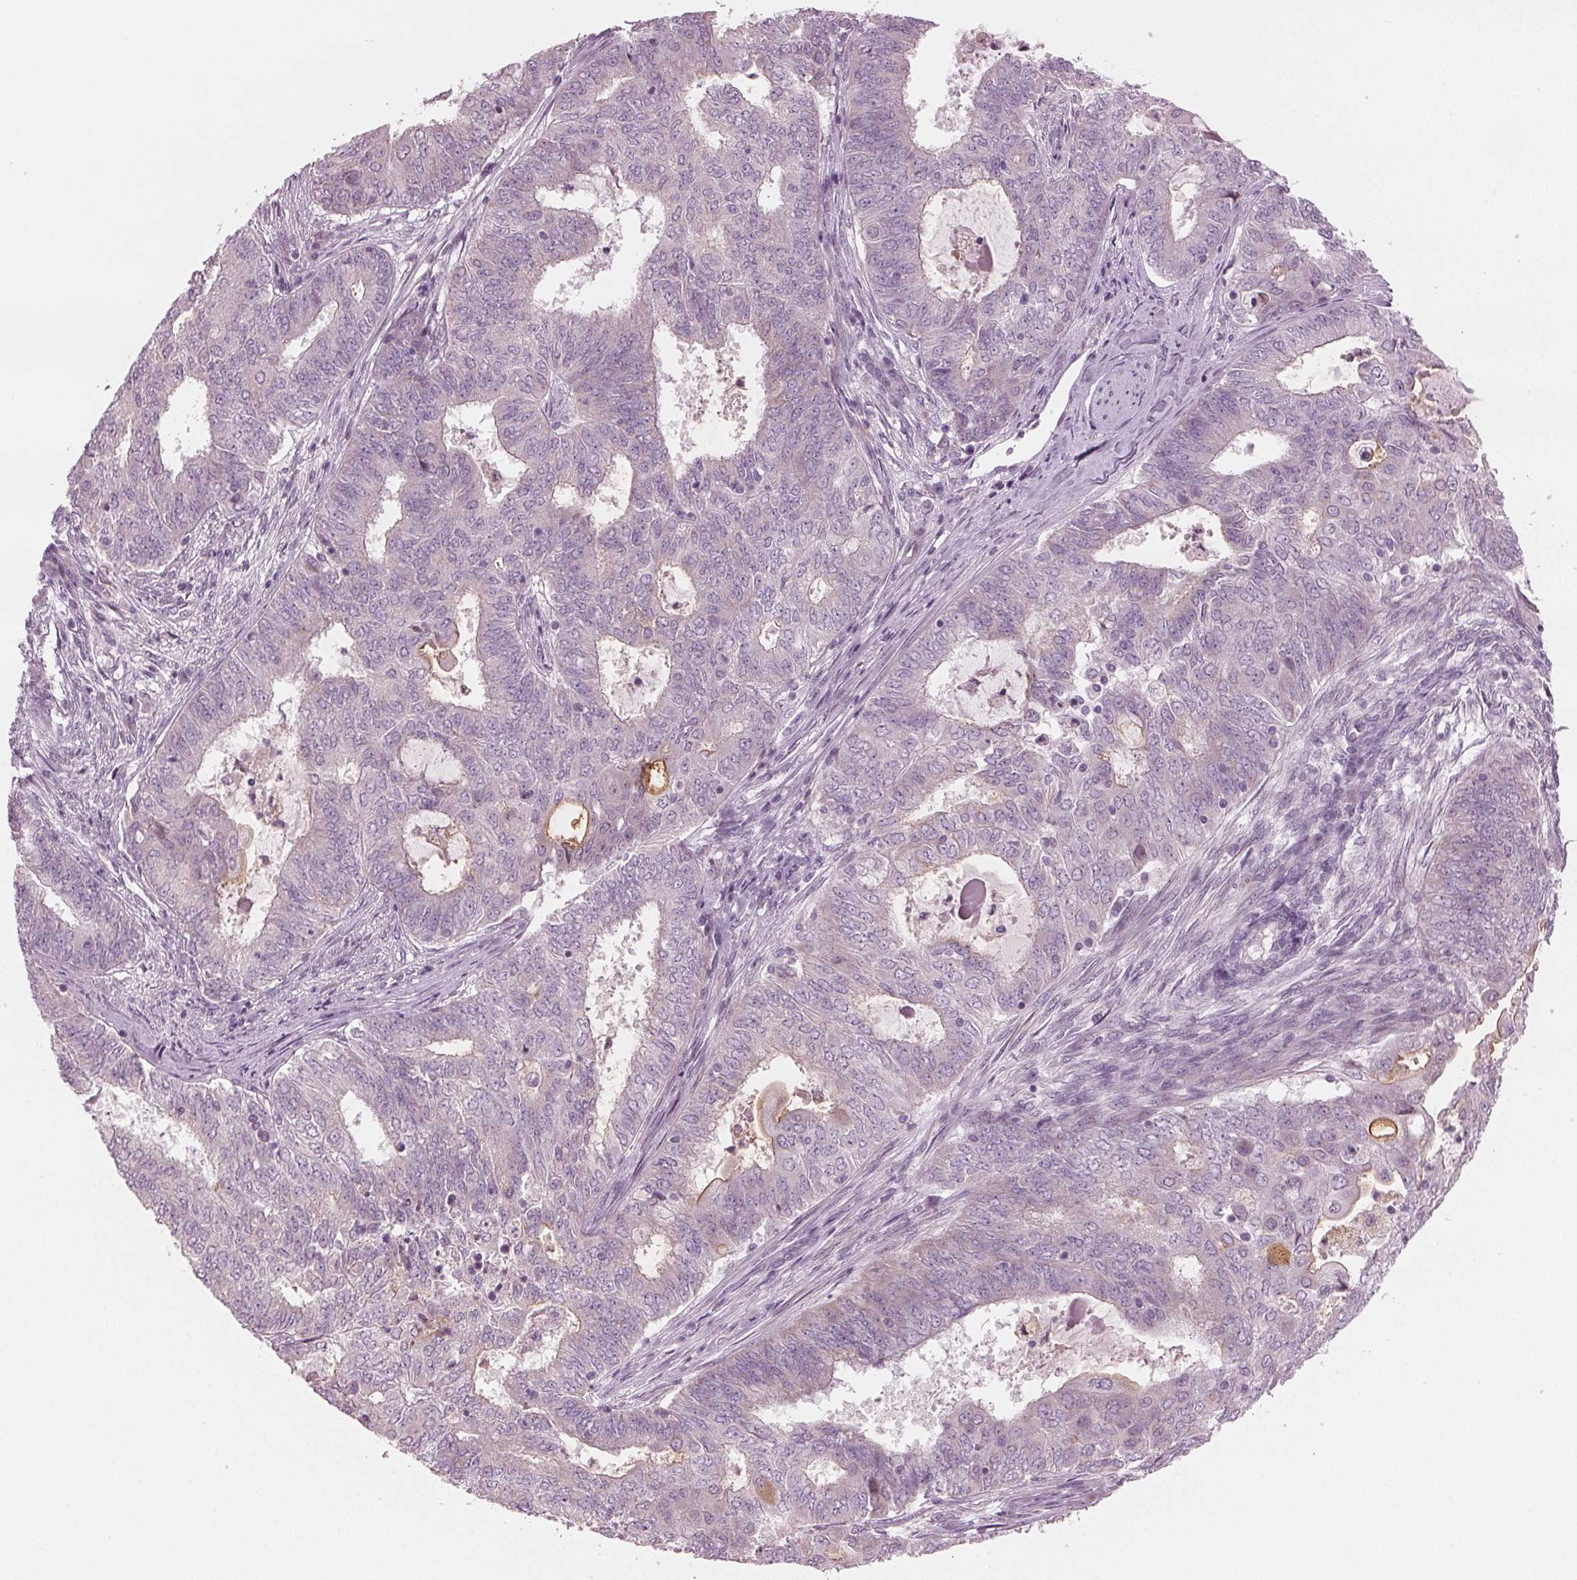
{"staining": {"intensity": "negative", "quantity": "none", "location": "none"}, "tissue": "endometrial cancer", "cell_type": "Tumor cells", "image_type": "cancer", "snomed": [{"axis": "morphology", "description": "Adenocarcinoma, NOS"}, {"axis": "topography", "description": "Endometrium"}], "caption": "Human endometrial adenocarcinoma stained for a protein using immunohistochemistry (IHC) reveals no expression in tumor cells.", "gene": "PRAP1", "patient": {"sex": "female", "age": 62}}